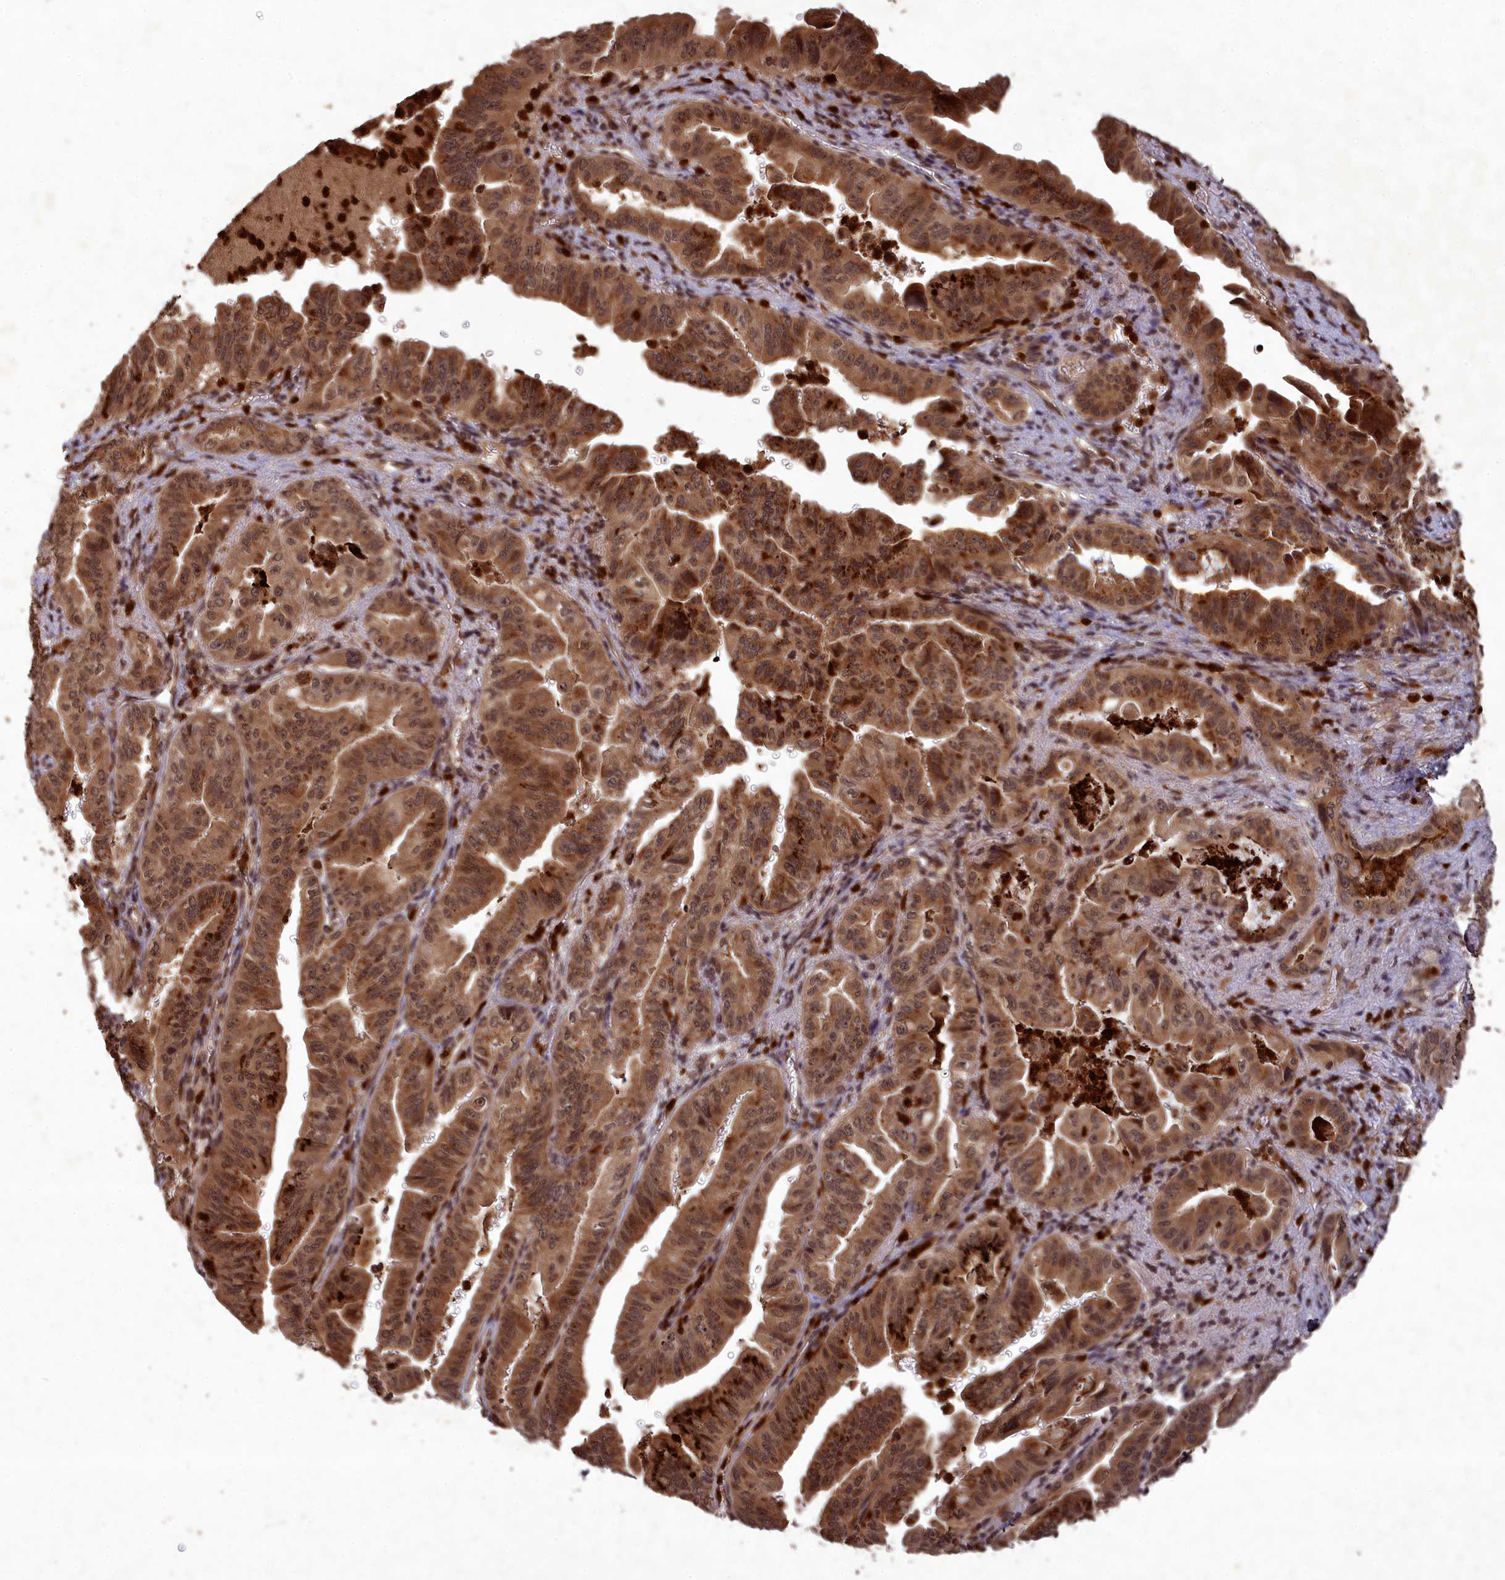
{"staining": {"intensity": "moderate", "quantity": ">75%", "location": "cytoplasmic/membranous,nuclear"}, "tissue": "pancreatic cancer", "cell_type": "Tumor cells", "image_type": "cancer", "snomed": [{"axis": "morphology", "description": "Adenocarcinoma, NOS"}, {"axis": "topography", "description": "Pancreas"}], "caption": "Tumor cells reveal medium levels of moderate cytoplasmic/membranous and nuclear staining in about >75% of cells in human adenocarcinoma (pancreatic).", "gene": "SRMS", "patient": {"sex": "male", "age": 70}}